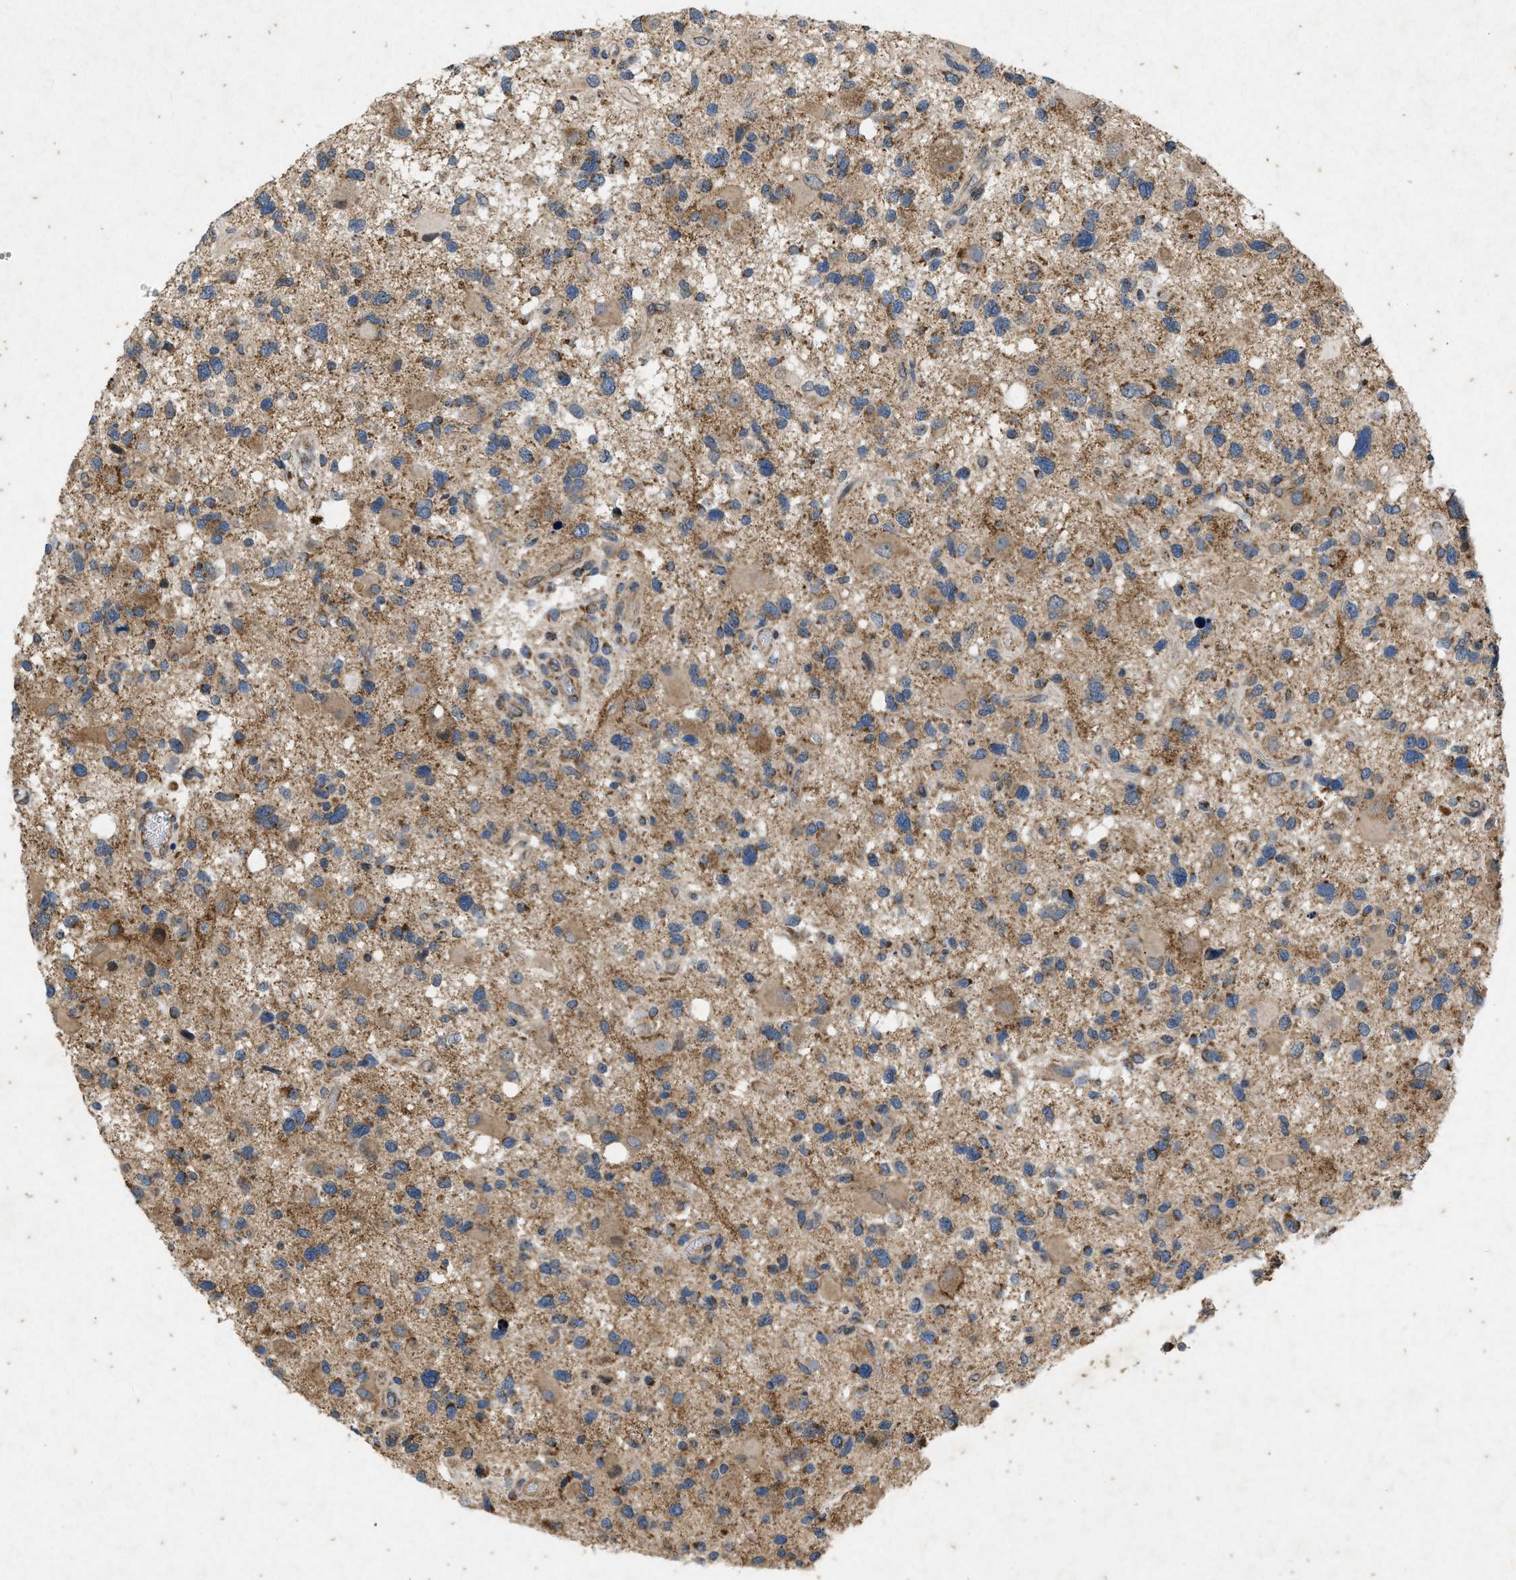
{"staining": {"intensity": "moderate", "quantity": ">75%", "location": "cytoplasmic/membranous"}, "tissue": "glioma", "cell_type": "Tumor cells", "image_type": "cancer", "snomed": [{"axis": "morphology", "description": "Glioma, malignant, High grade"}, {"axis": "topography", "description": "Brain"}], "caption": "High-power microscopy captured an IHC image of glioma, revealing moderate cytoplasmic/membranous expression in about >75% of tumor cells. (brown staining indicates protein expression, while blue staining denotes nuclei).", "gene": "PRKG2", "patient": {"sex": "male", "age": 33}}